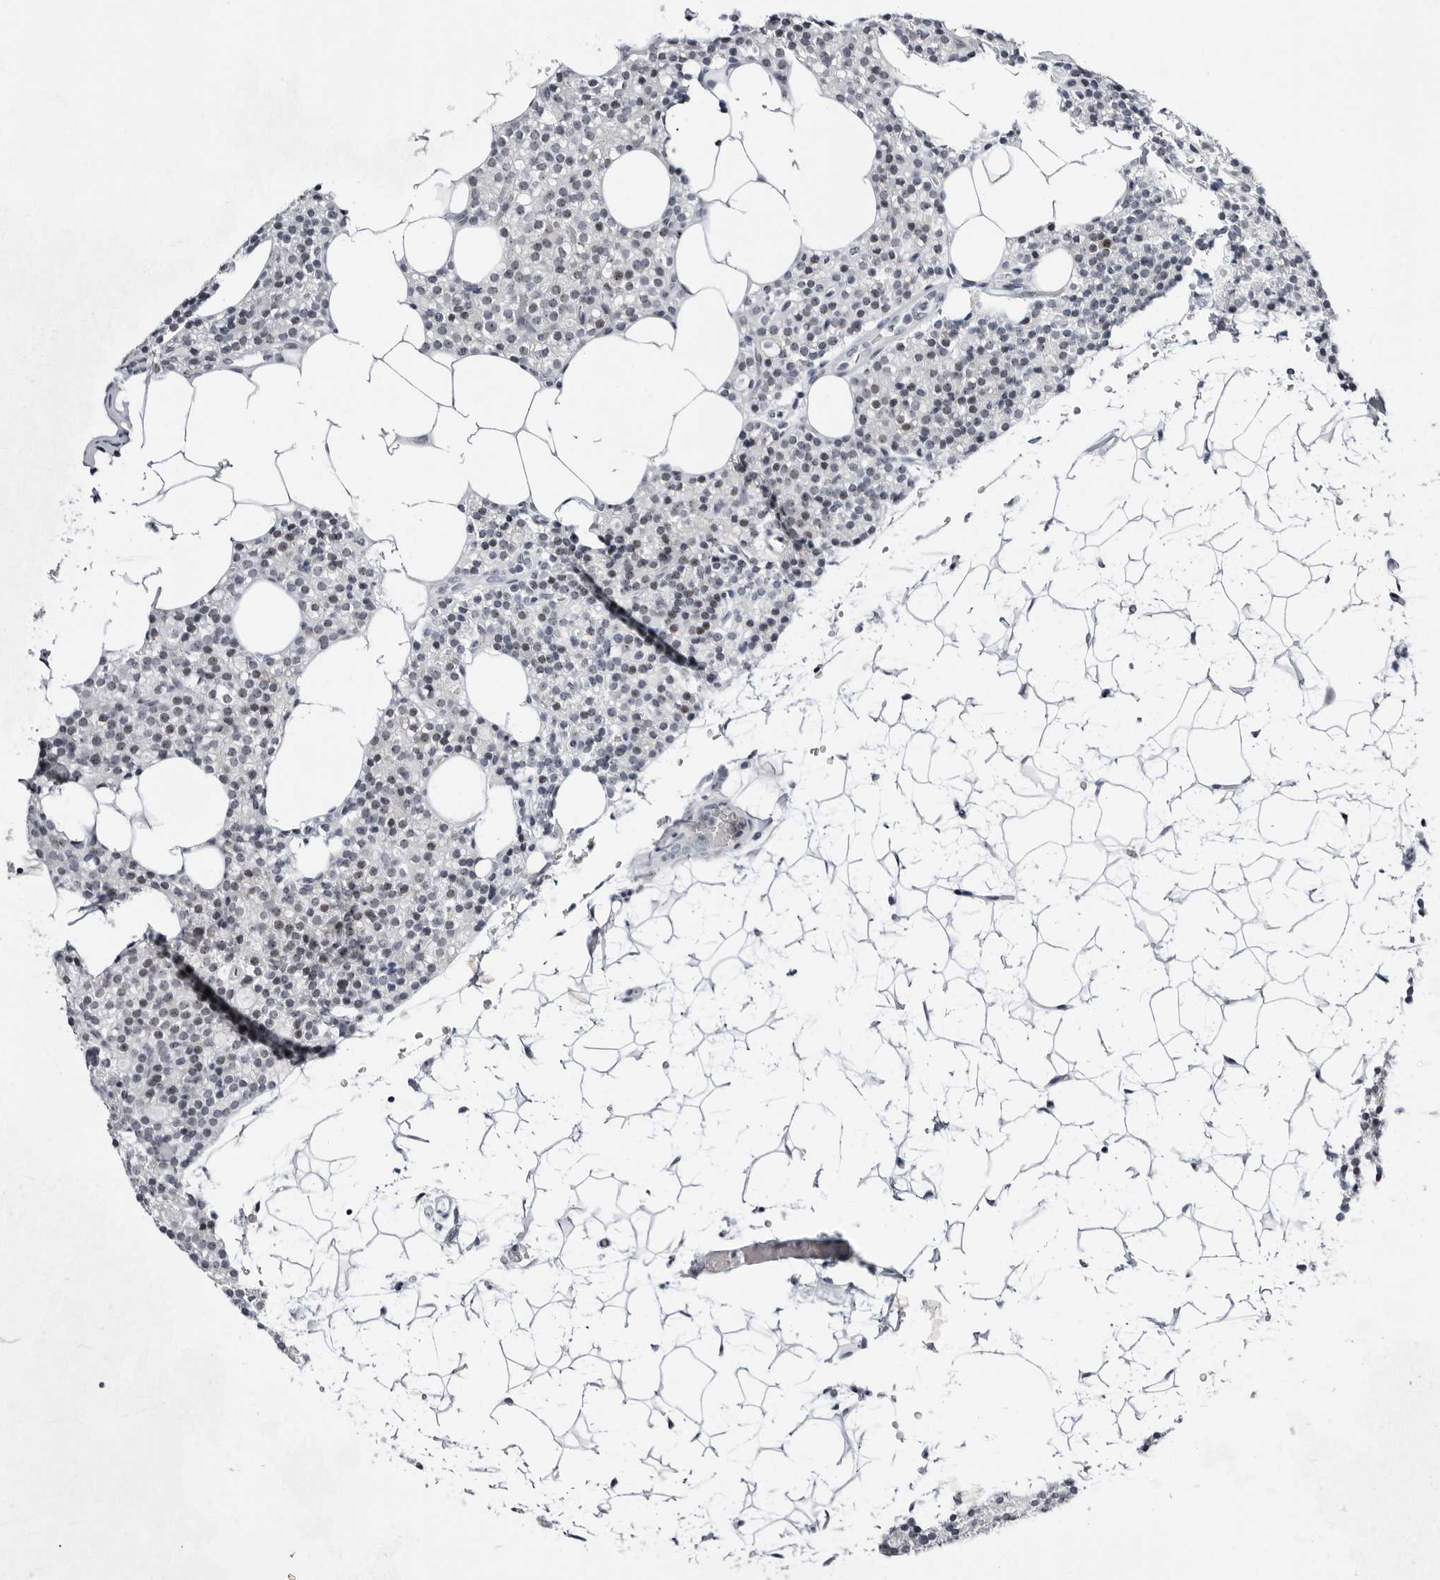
{"staining": {"intensity": "weak", "quantity": "<25%", "location": "nuclear"}, "tissue": "parathyroid gland", "cell_type": "Glandular cells", "image_type": "normal", "snomed": [{"axis": "morphology", "description": "Normal tissue, NOS"}, {"axis": "topography", "description": "Parathyroid gland"}], "caption": "The photomicrograph demonstrates no significant expression in glandular cells of parathyroid gland.", "gene": "VEZF1", "patient": {"sex": "female", "age": 56}}